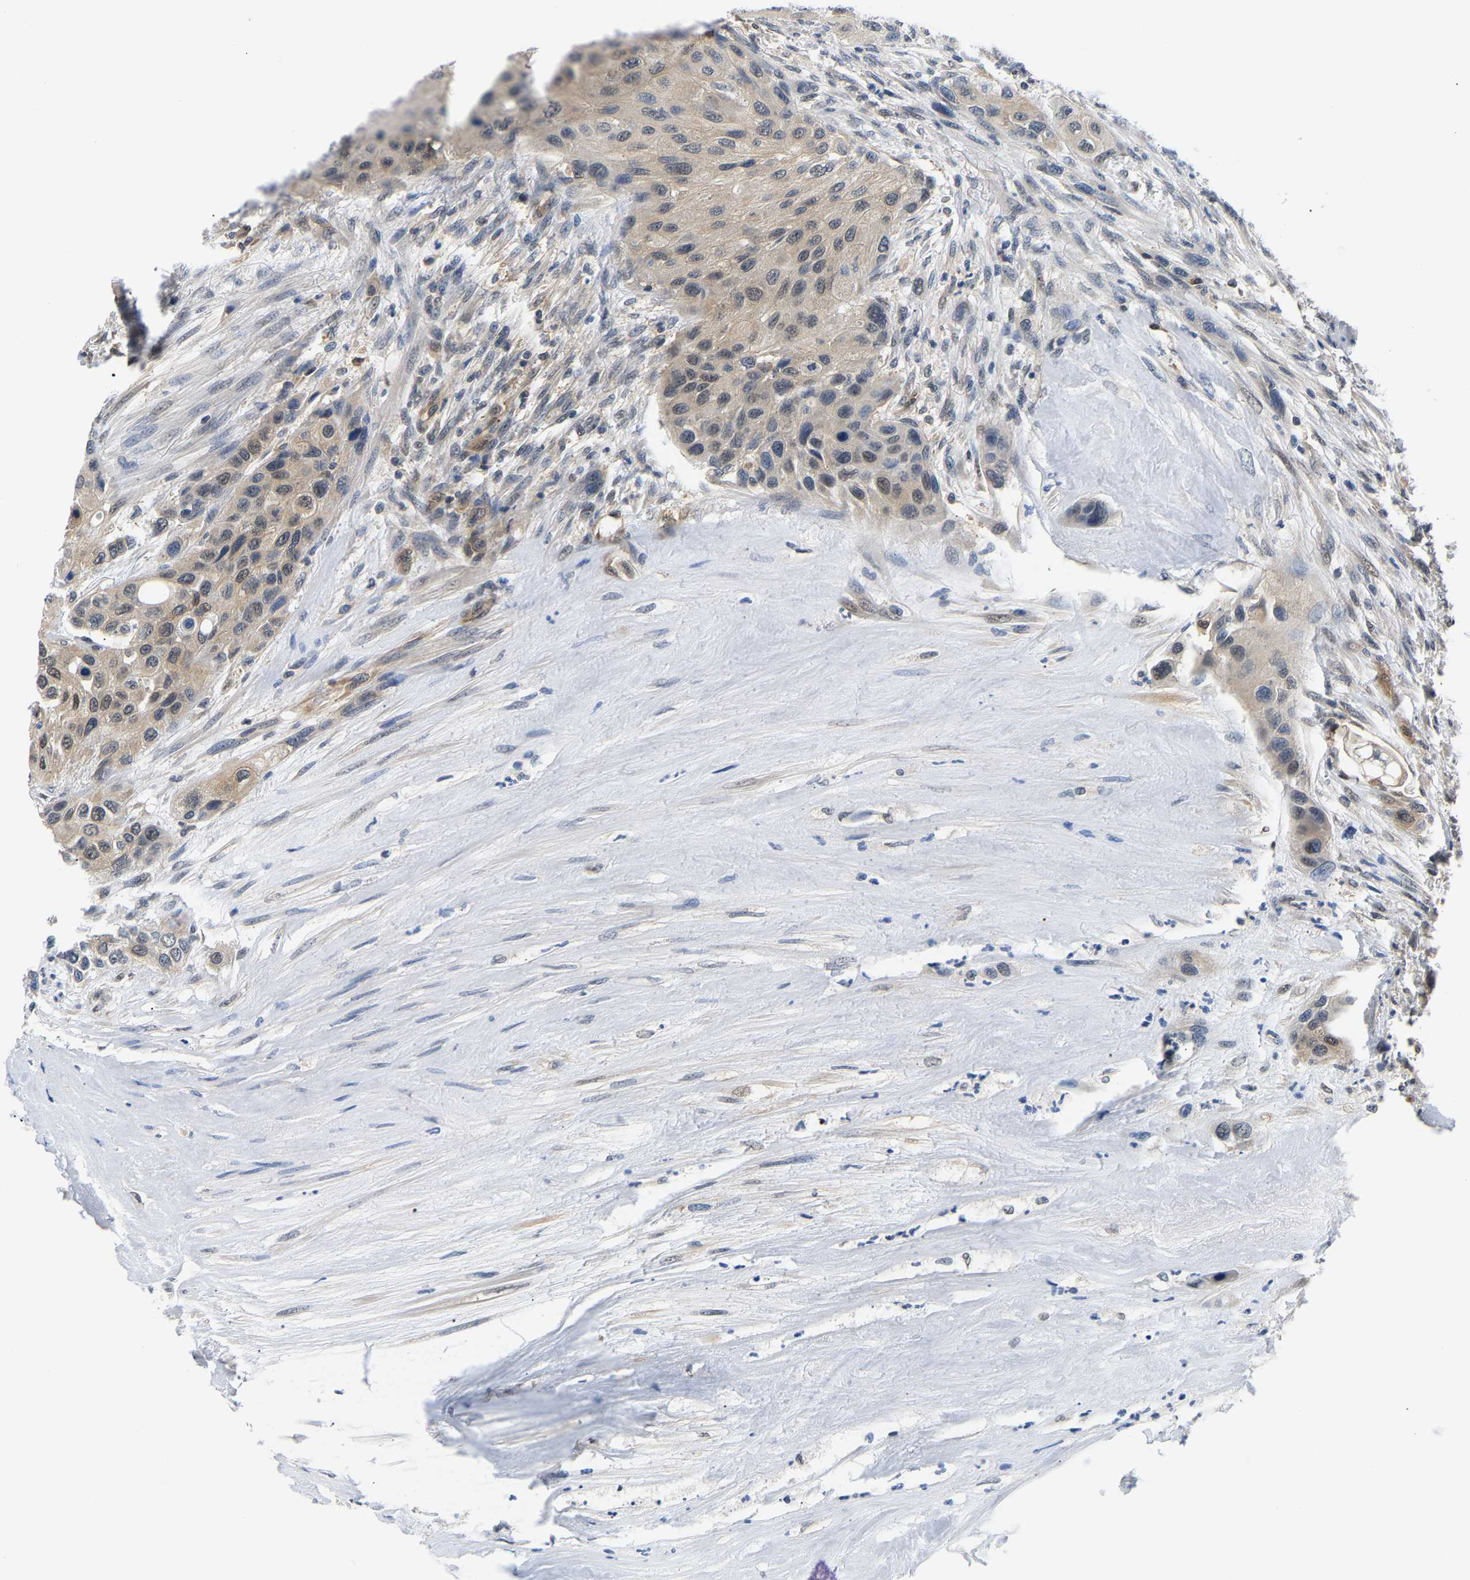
{"staining": {"intensity": "weak", "quantity": ">75%", "location": "cytoplasmic/membranous"}, "tissue": "urothelial cancer", "cell_type": "Tumor cells", "image_type": "cancer", "snomed": [{"axis": "morphology", "description": "Urothelial carcinoma, High grade"}, {"axis": "topography", "description": "Urinary bladder"}], "caption": "Tumor cells display weak cytoplasmic/membranous expression in about >75% of cells in urothelial cancer.", "gene": "ARHGEF12", "patient": {"sex": "female", "age": 56}}